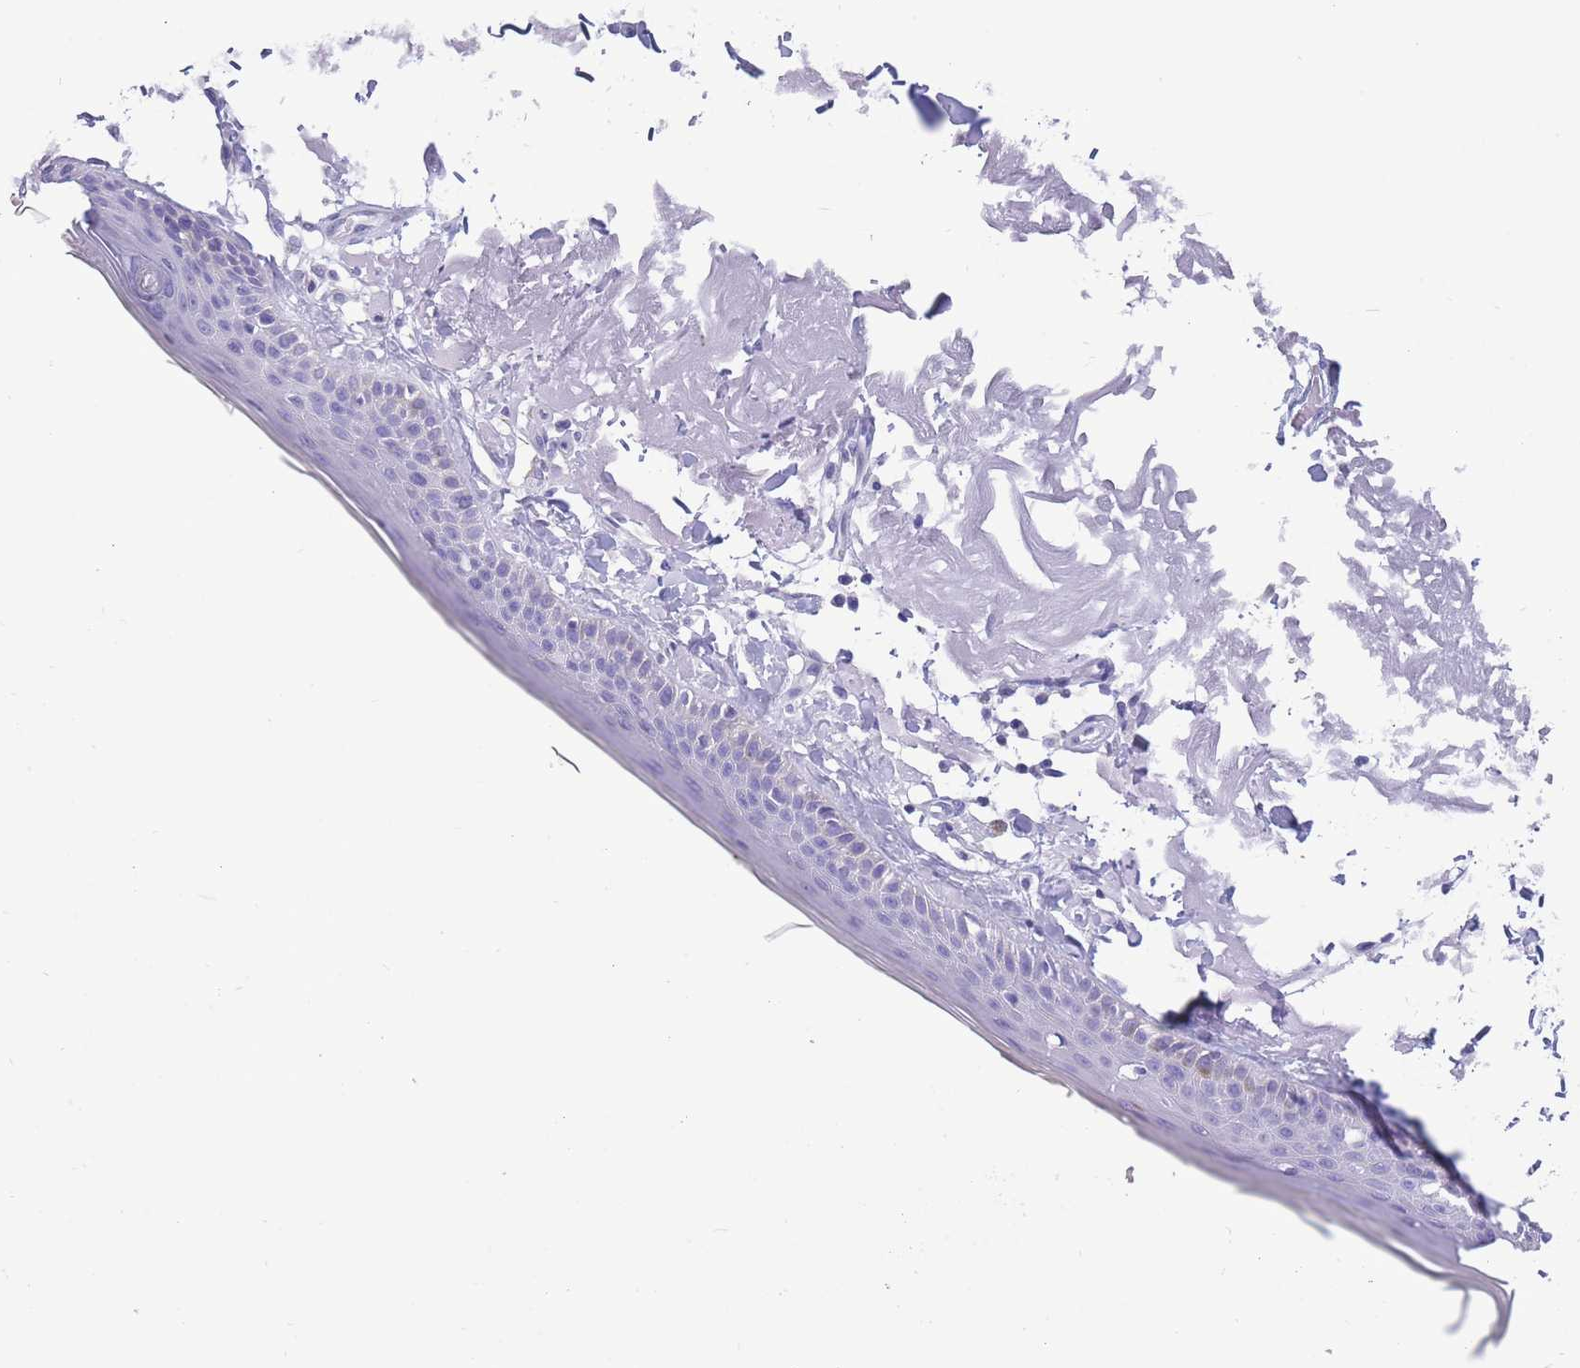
{"staining": {"intensity": "negative", "quantity": "none", "location": "none"}, "tissue": "skin", "cell_type": "Fibroblasts", "image_type": "normal", "snomed": [{"axis": "morphology", "description": "Normal tissue, NOS"}, {"axis": "topography", "description": "Skin"}, {"axis": "topography", "description": "Skeletal muscle"}], "caption": "The IHC photomicrograph has no significant expression in fibroblasts of skin.", "gene": "INTS2", "patient": {"sex": "male", "age": 83}}